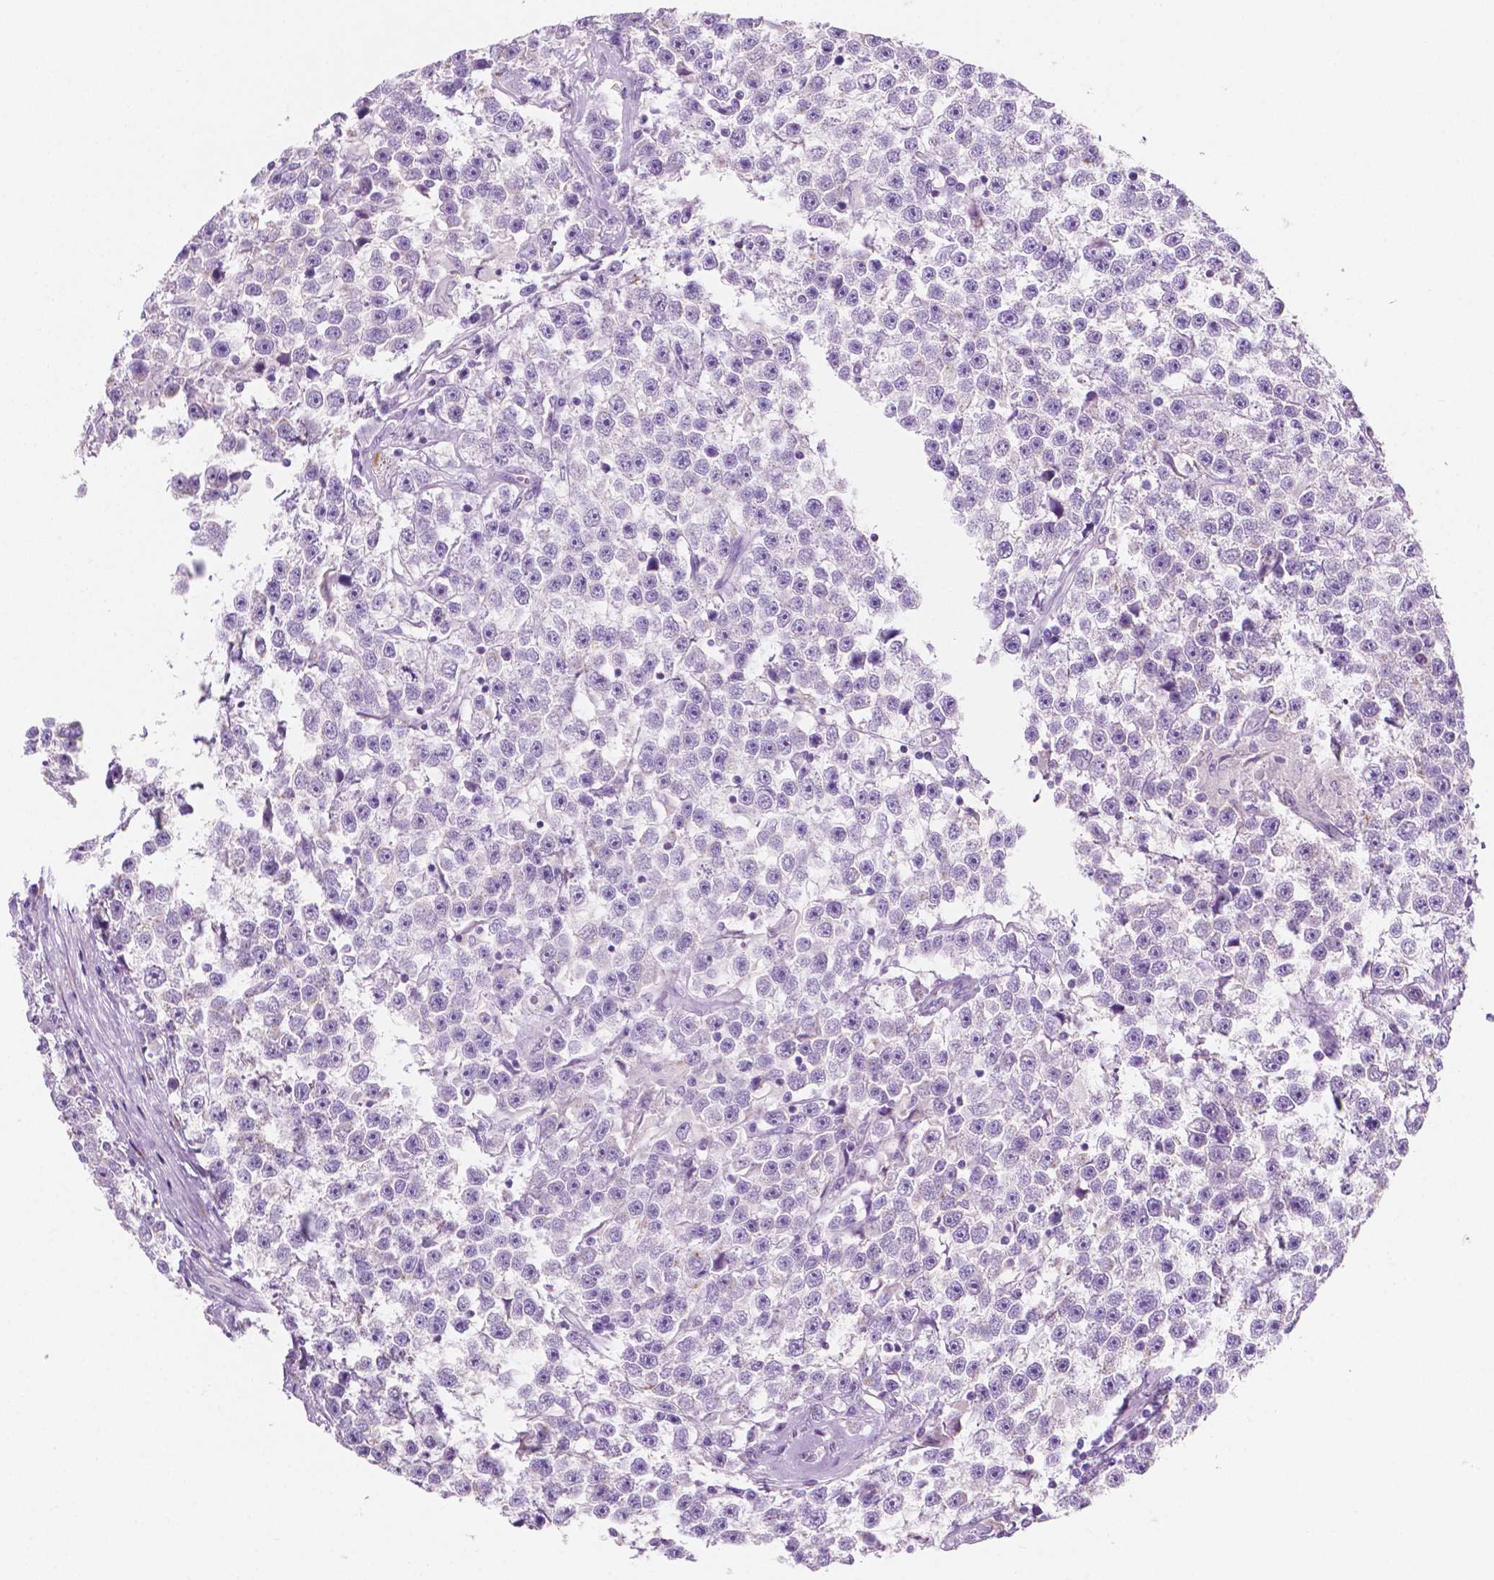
{"staining": {"intensity": "negative", "quantity": "none", "location": "none"}, "tissue": "testis cancer", "cell_type": "Tumor cells", "image_type": "cancer", "snomed": [{"axis": "morphology", "description": "Seminoma, NOS"}, {"axis": "topography", "description": "Testis"}], "caption": "DAB immunohistochemical staining of testis cancer (seminoma) exhibits no significant expression in tumor cells. (Immunohistochemistry, brightfield microscopy, high magnification).", "gene": "EPPK1", "patient": {"sex": "male", "age": 31}}